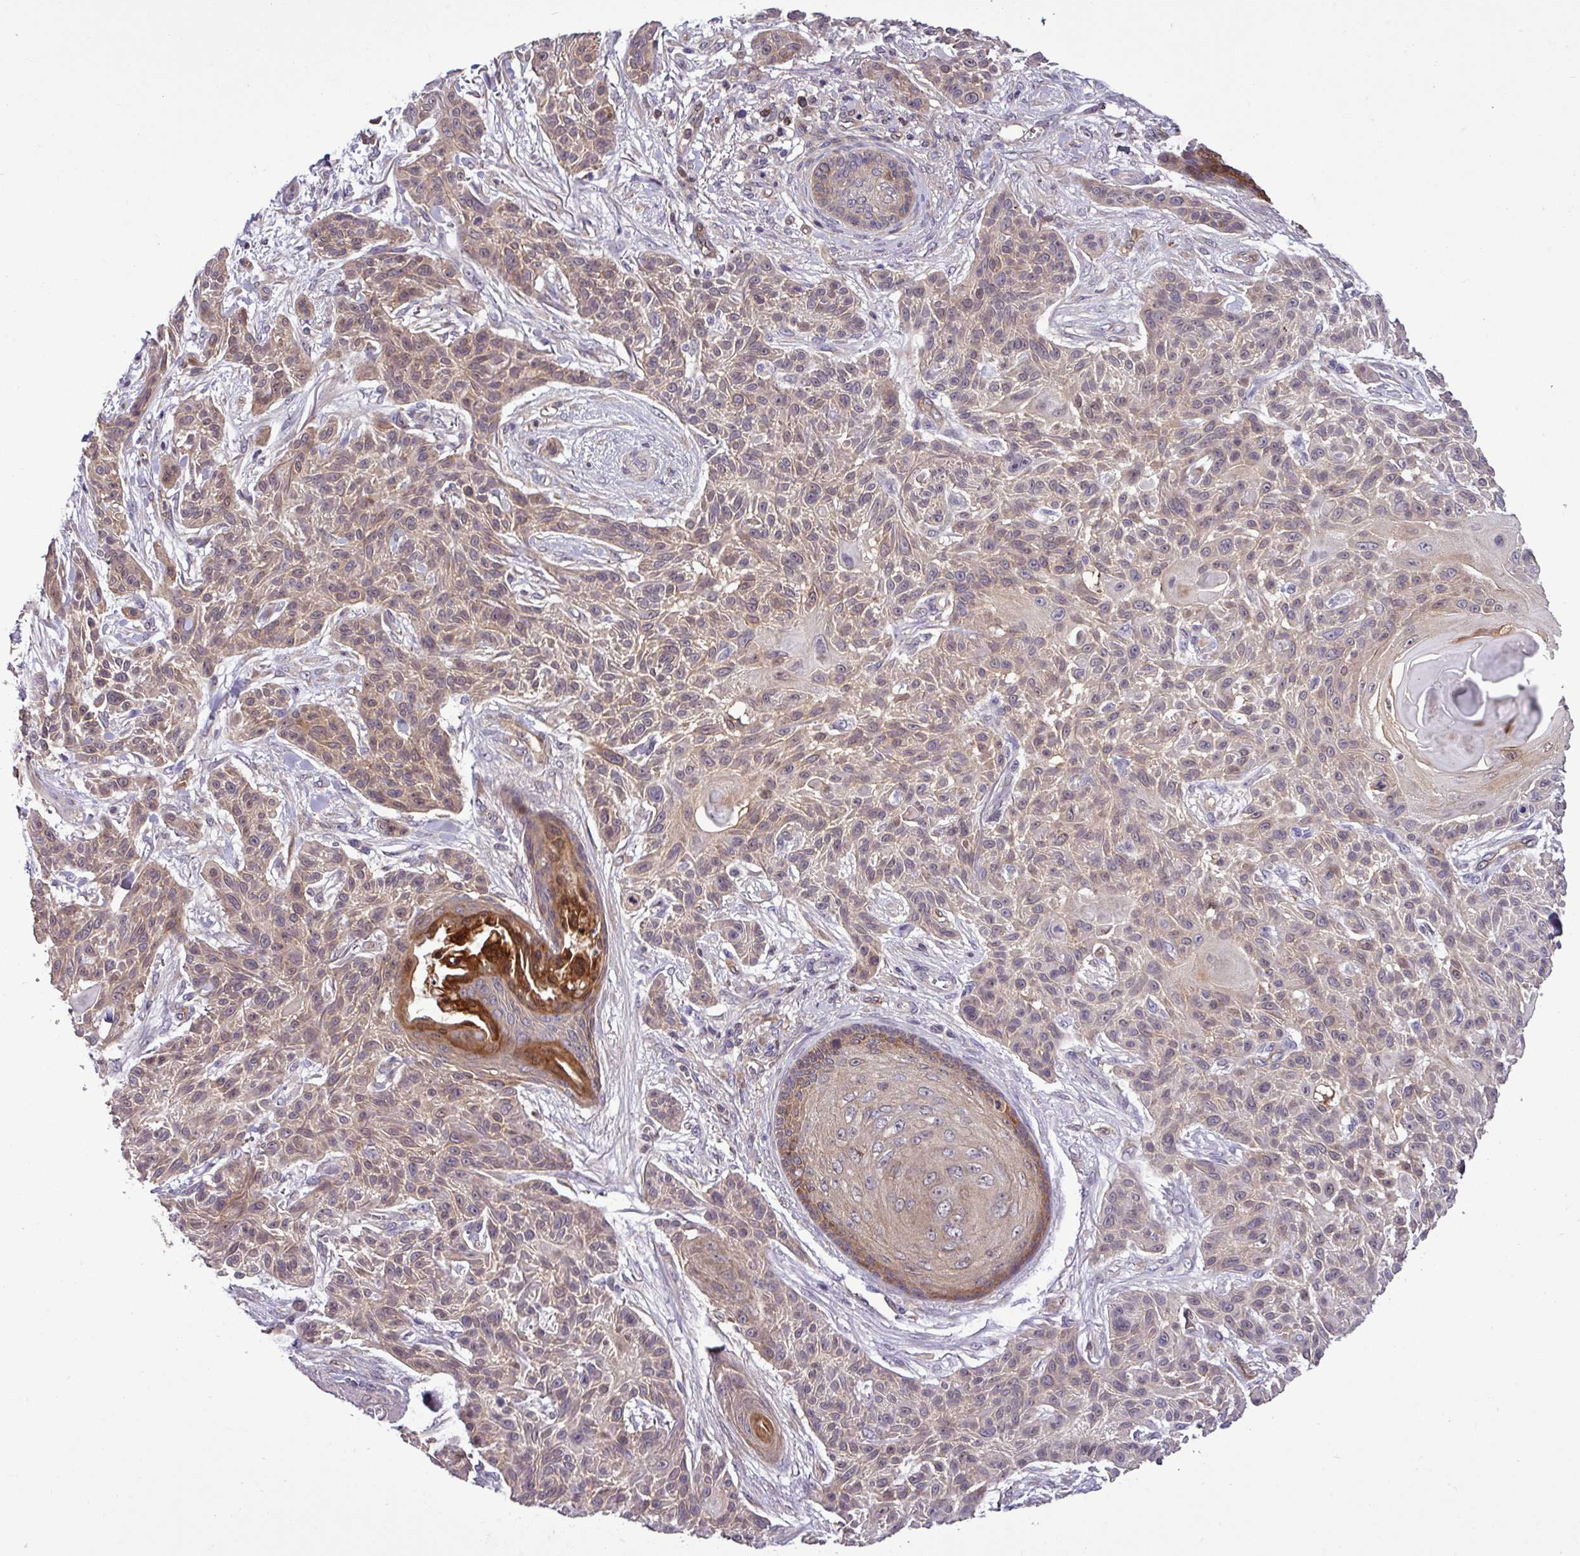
{"staining": {"intensity": "weak", "quantity": ">75%", "location": "cytoplasmic/membranous"}, "tissue": "skin cancer", "cell_type": "Tumor cells", "image_type": "cancer", "snomed": [{"axis": "morphology", "description": "Squamous cell carcinoma, NOS"}, {"axis": "topography", "description": "Skin"}], "caption": "Human skin cancer (squamous cell carcinoma) stained with a brown dye shows weak cytoplasmic/membranous positive positivity in approximately >75% of tumor cells.", "gene": "CARHSP1", "patient": {"sex": "male", "age": 86}}